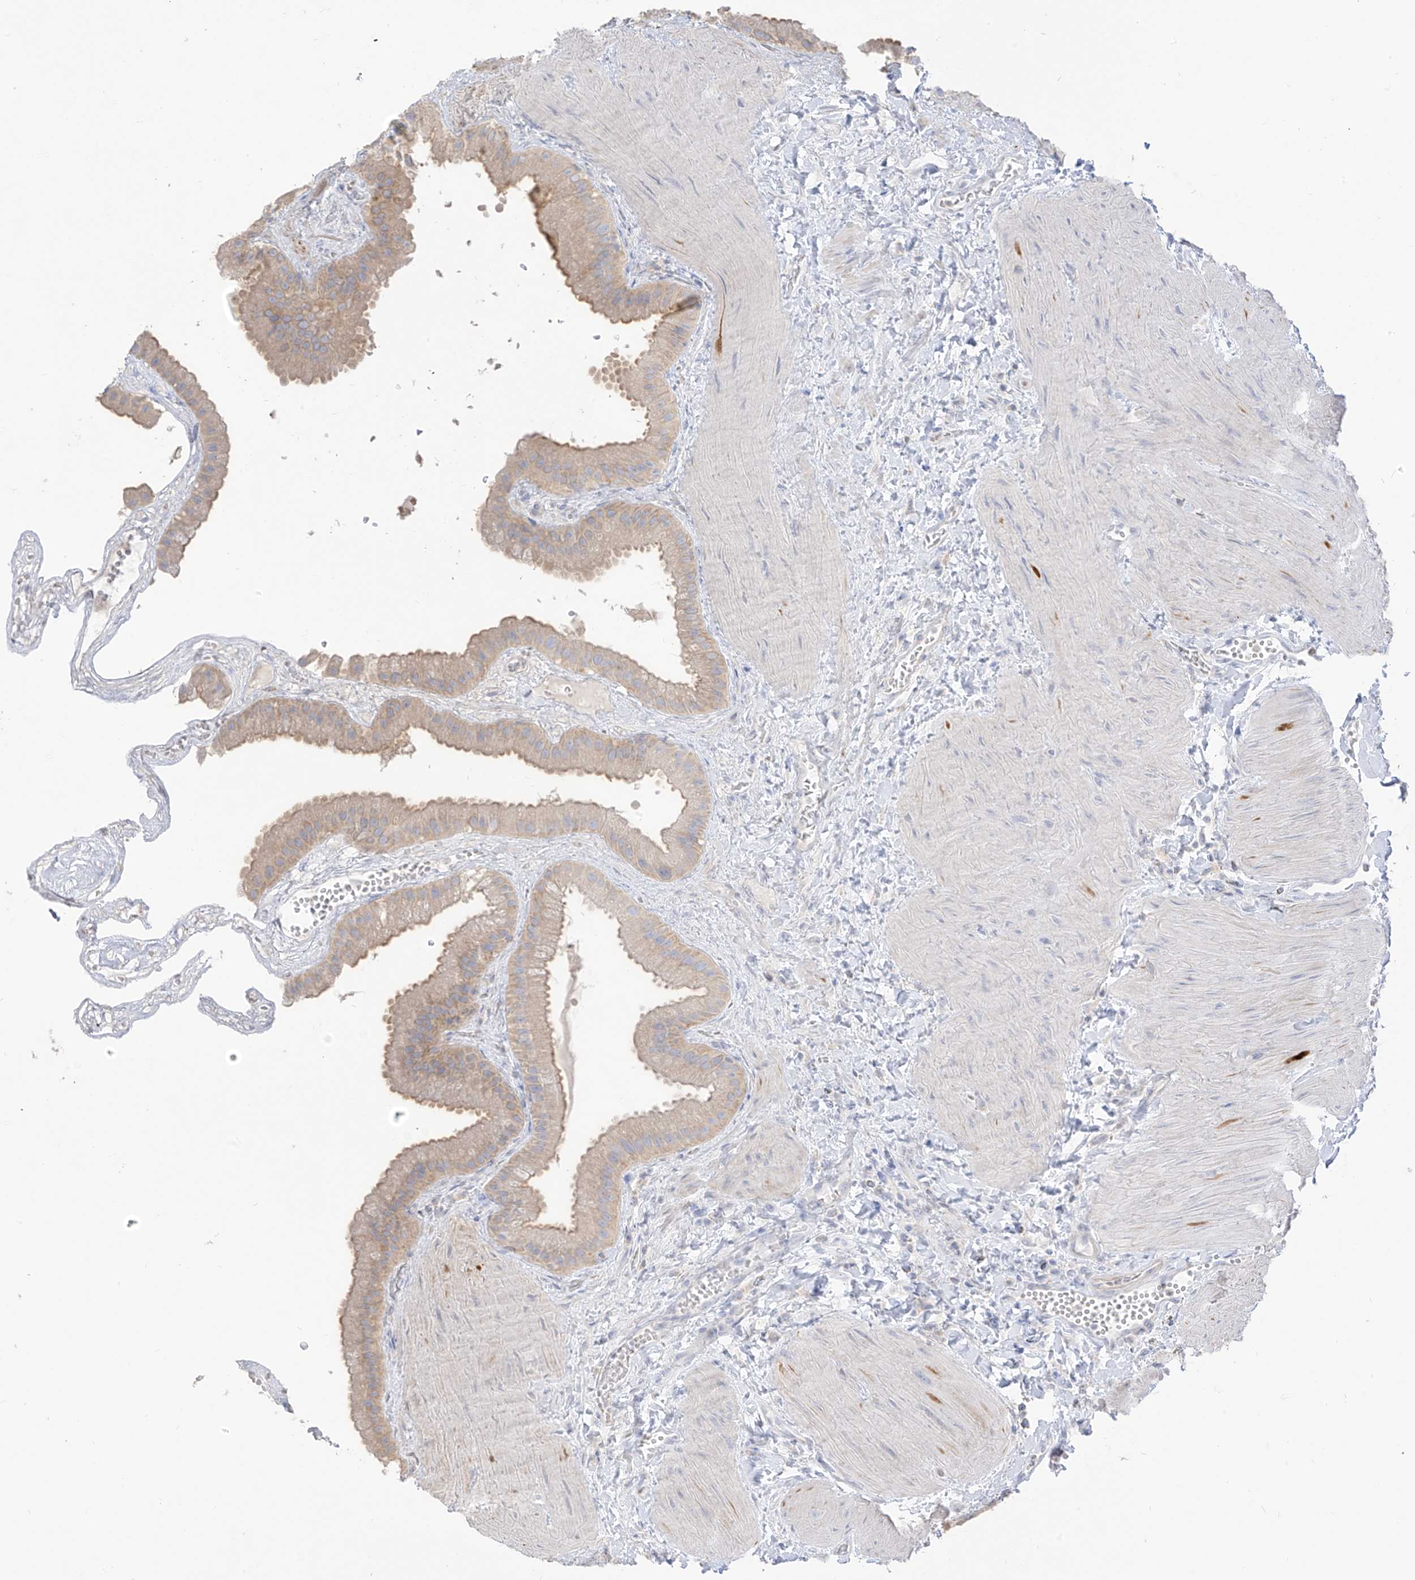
{"staining": {"intensity": "moderate", "quantity": "25%-75%", "location": "cytoplasmic/membranous"}, "tissue": "gallbladder", "cell_type": "Glandular cells", "image_type": "normal", "snomed": [{"axis": "morphology", "description": "Normal tissue, NOS"}, {"axis": "topography", "description": "Gallbladder"}], "caption": "This photomicrograph shows normal gallbladder stained with immunohistochemistry (IHC) to label a protein in brown. The cytoplasmic/membranous of glandular cells show moderate positivity for the protein. Nuclei are counter-stained blue.", "gene": "ARHGEF40", "patient": {"sex": "male", "age": 55}}